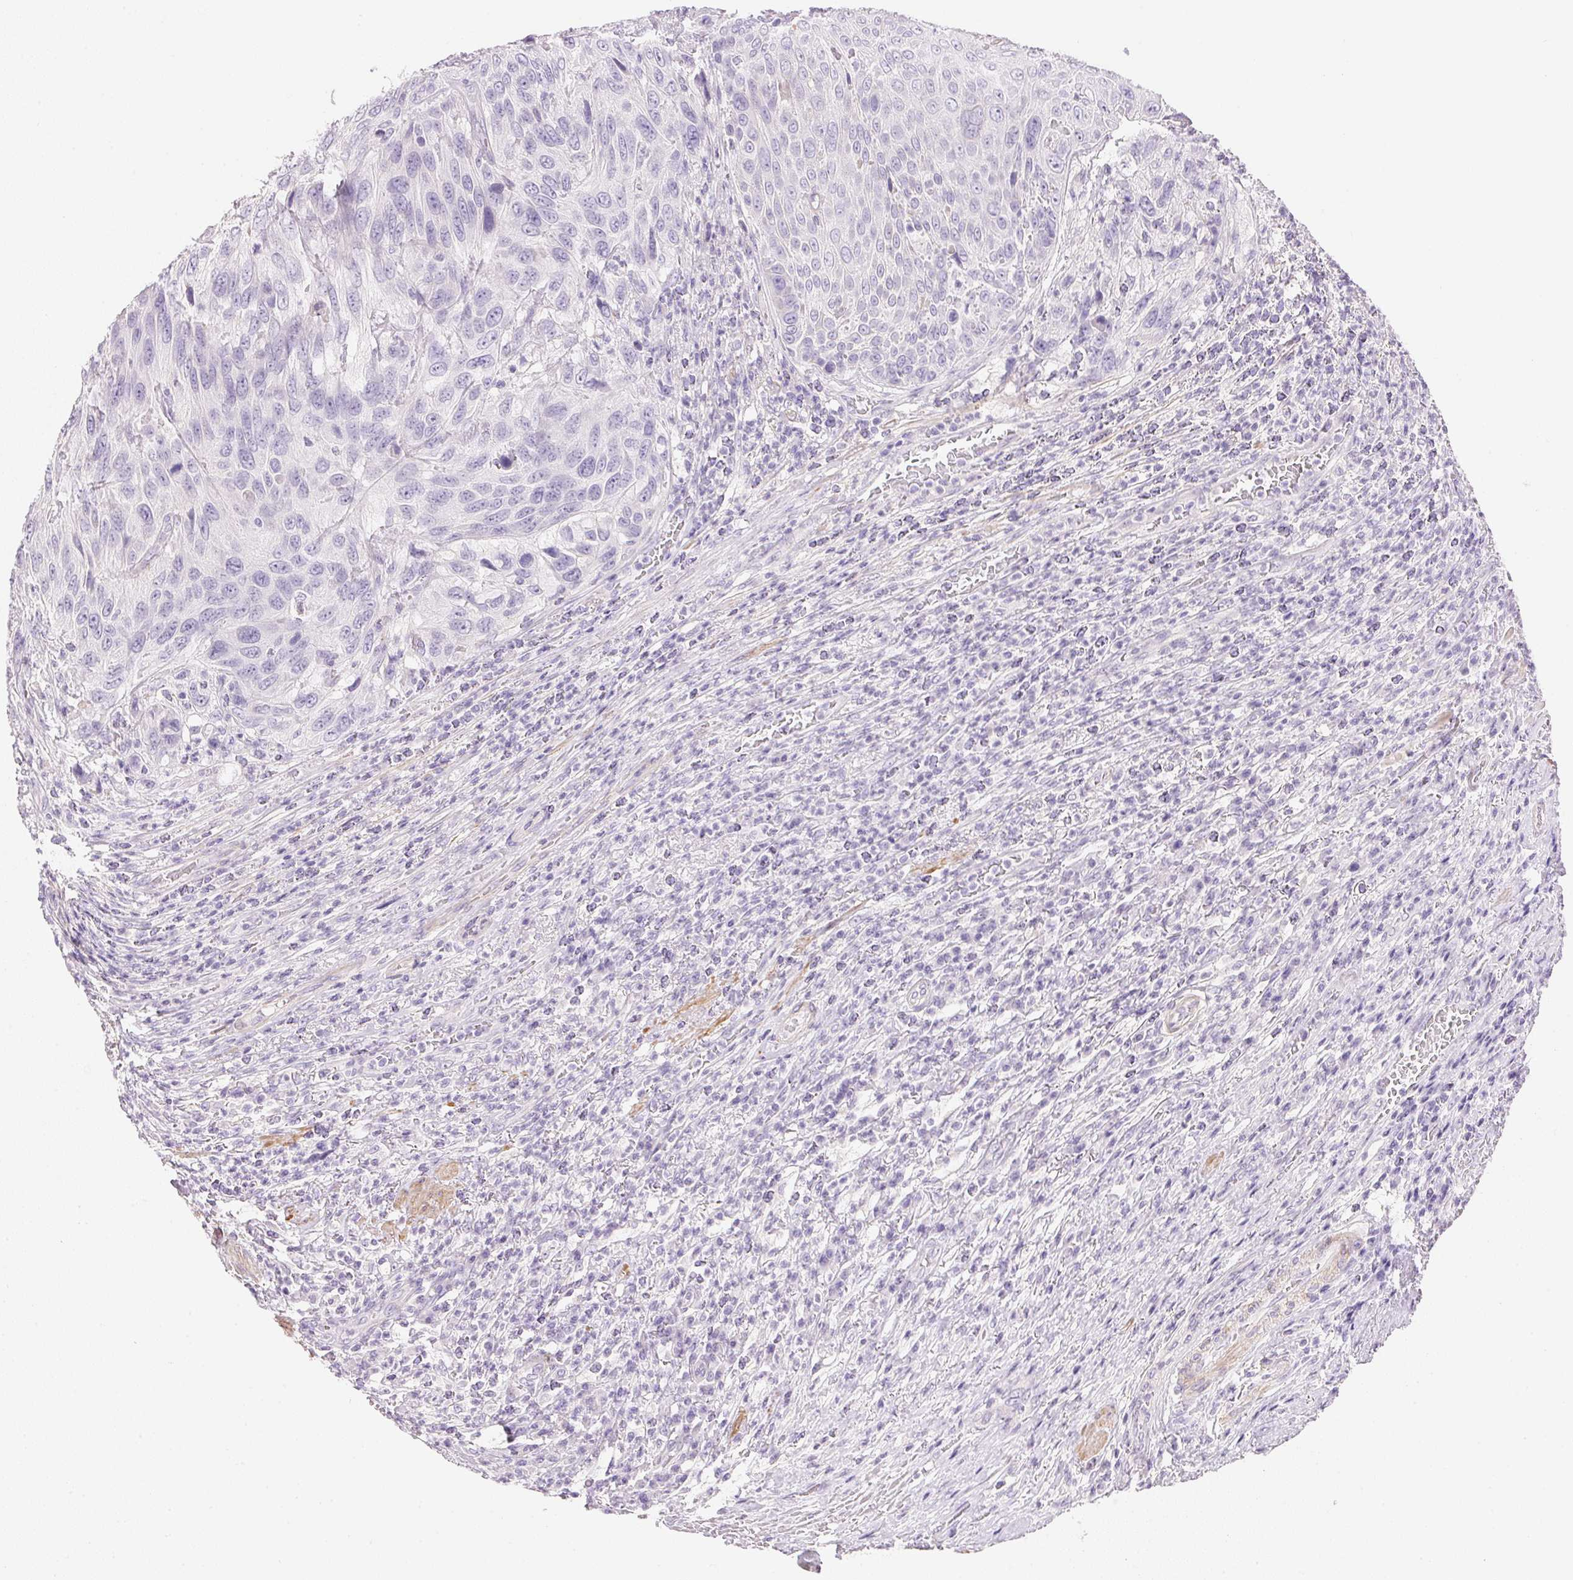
{"staining": {"intensity": "negative", "quantity": "none", "location": "none"}, "tissue": "urothelial cancer", "cell_type": "Tumor cells", "image_type": "cancer", "snomed": [{"axis": "morphology", "description": "Urothelial carcinoma, High grade"}, {"axis": "topography", "description": "Urinary bladder"}], "caption": "High magnification brightfield microscopy of urothelial cancer stained with DAB (3,3'-diaminobenzidine) (brown) and counterstained with hematoxylin (blue): tumor cells show no significant staining. (DAB IHC, high magnification).", "gene": "KCNE2", "patient": {"sex": "female", "age": 70}}